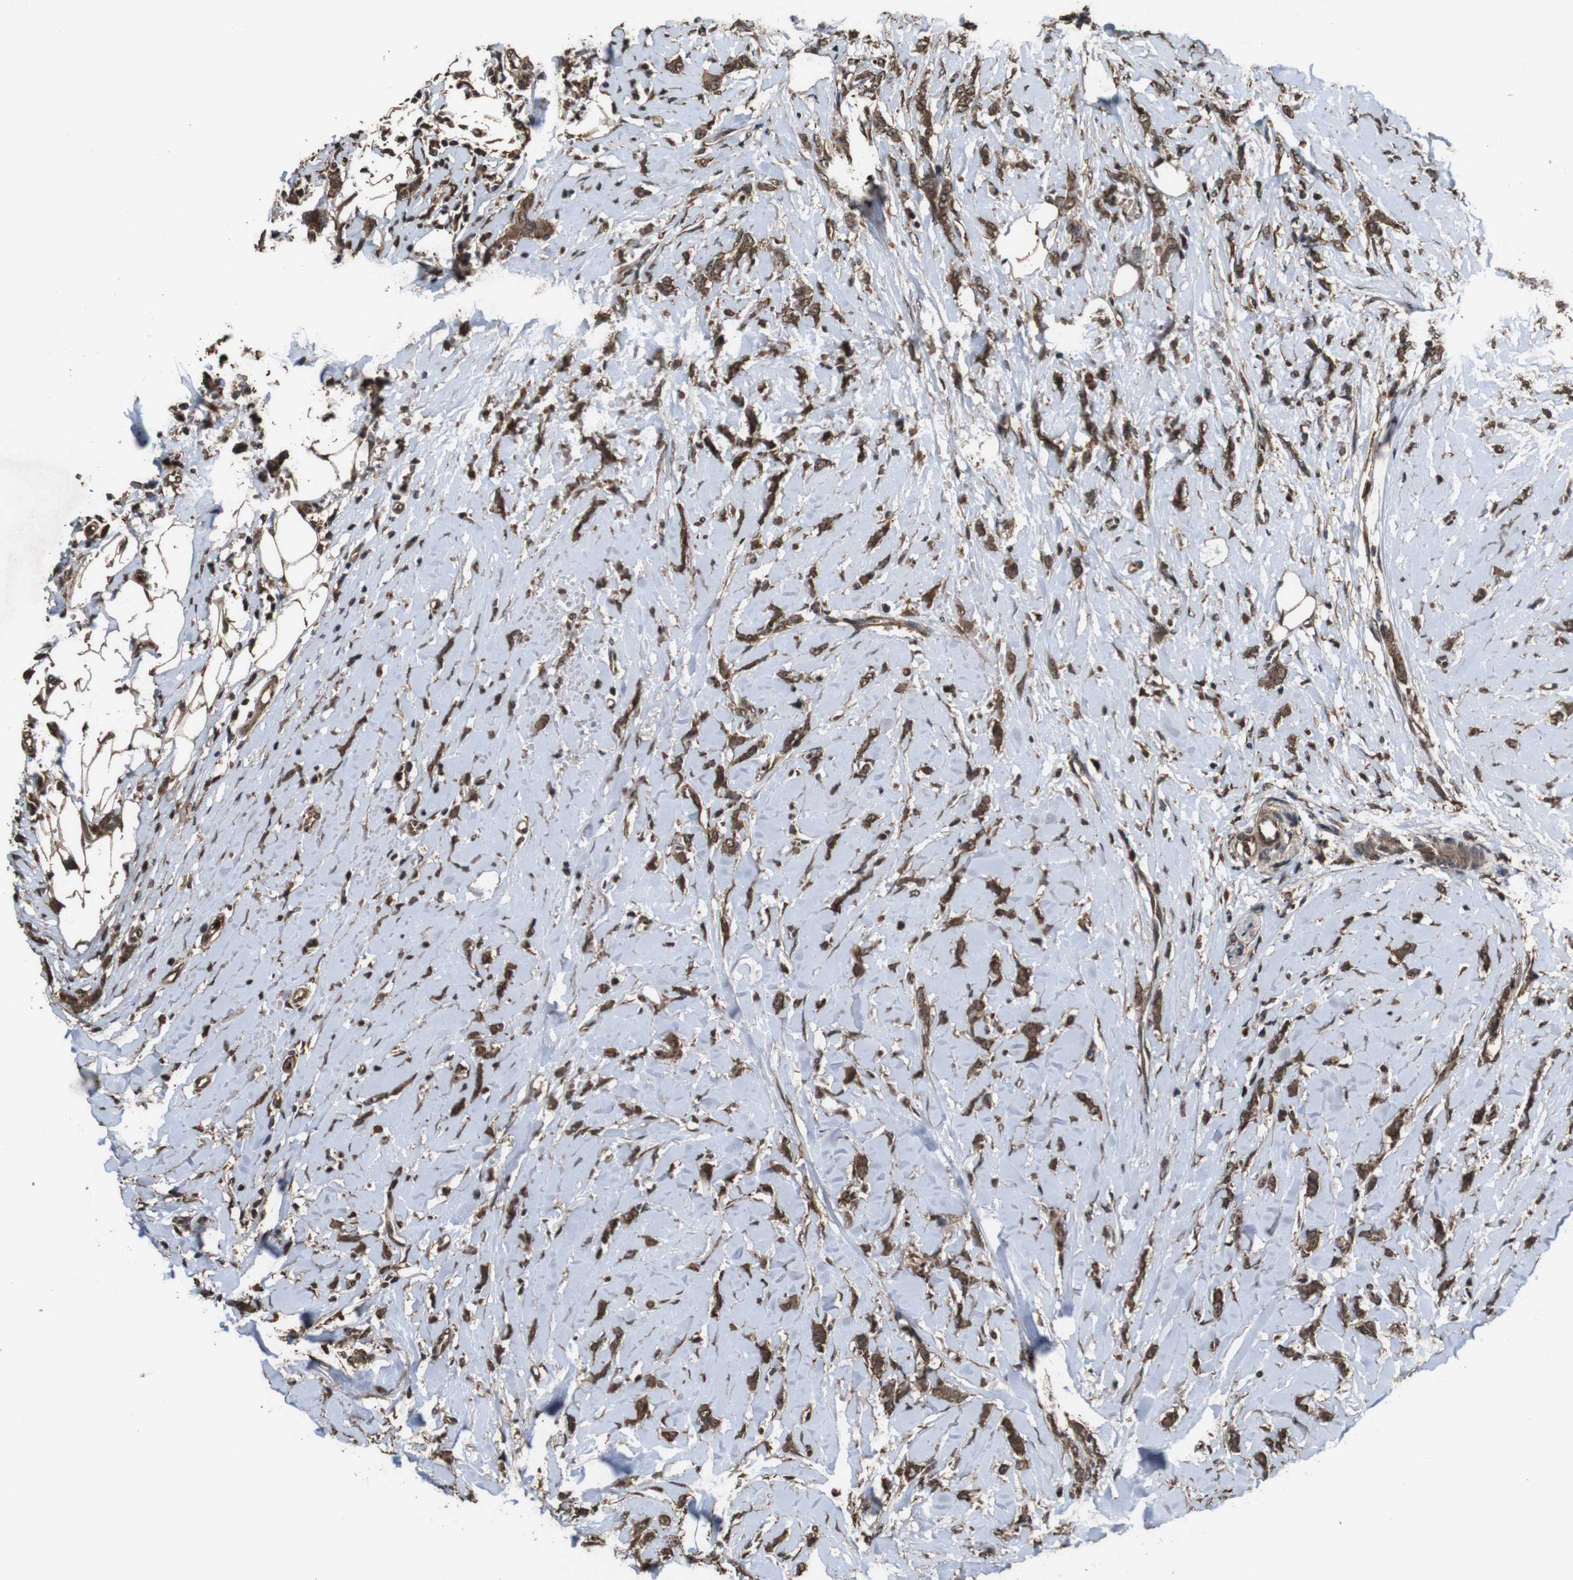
{"staining": {"intensity": "strong", "quantity": ">75%", "location": "cytoplasmic/membranous,nuclear"}, "tissue": "breast cancer", "cell_type": "Tumor cells", "image_type": "cancer", "snomed": [{"axis": "morphology", "description": "Lobular carcinoma"}, {"axis": "topography", "description": "Skin"}, {"axis": "topography", "description": "Breast"}], "caption": "A histopathology image of breast cancer stained for a protein reveals strong cytoplasmic/membranous and nuclear brown staining in tumor cells.", "gene": "RRAS2", "patient": {"sex": "female", "age": 46}}